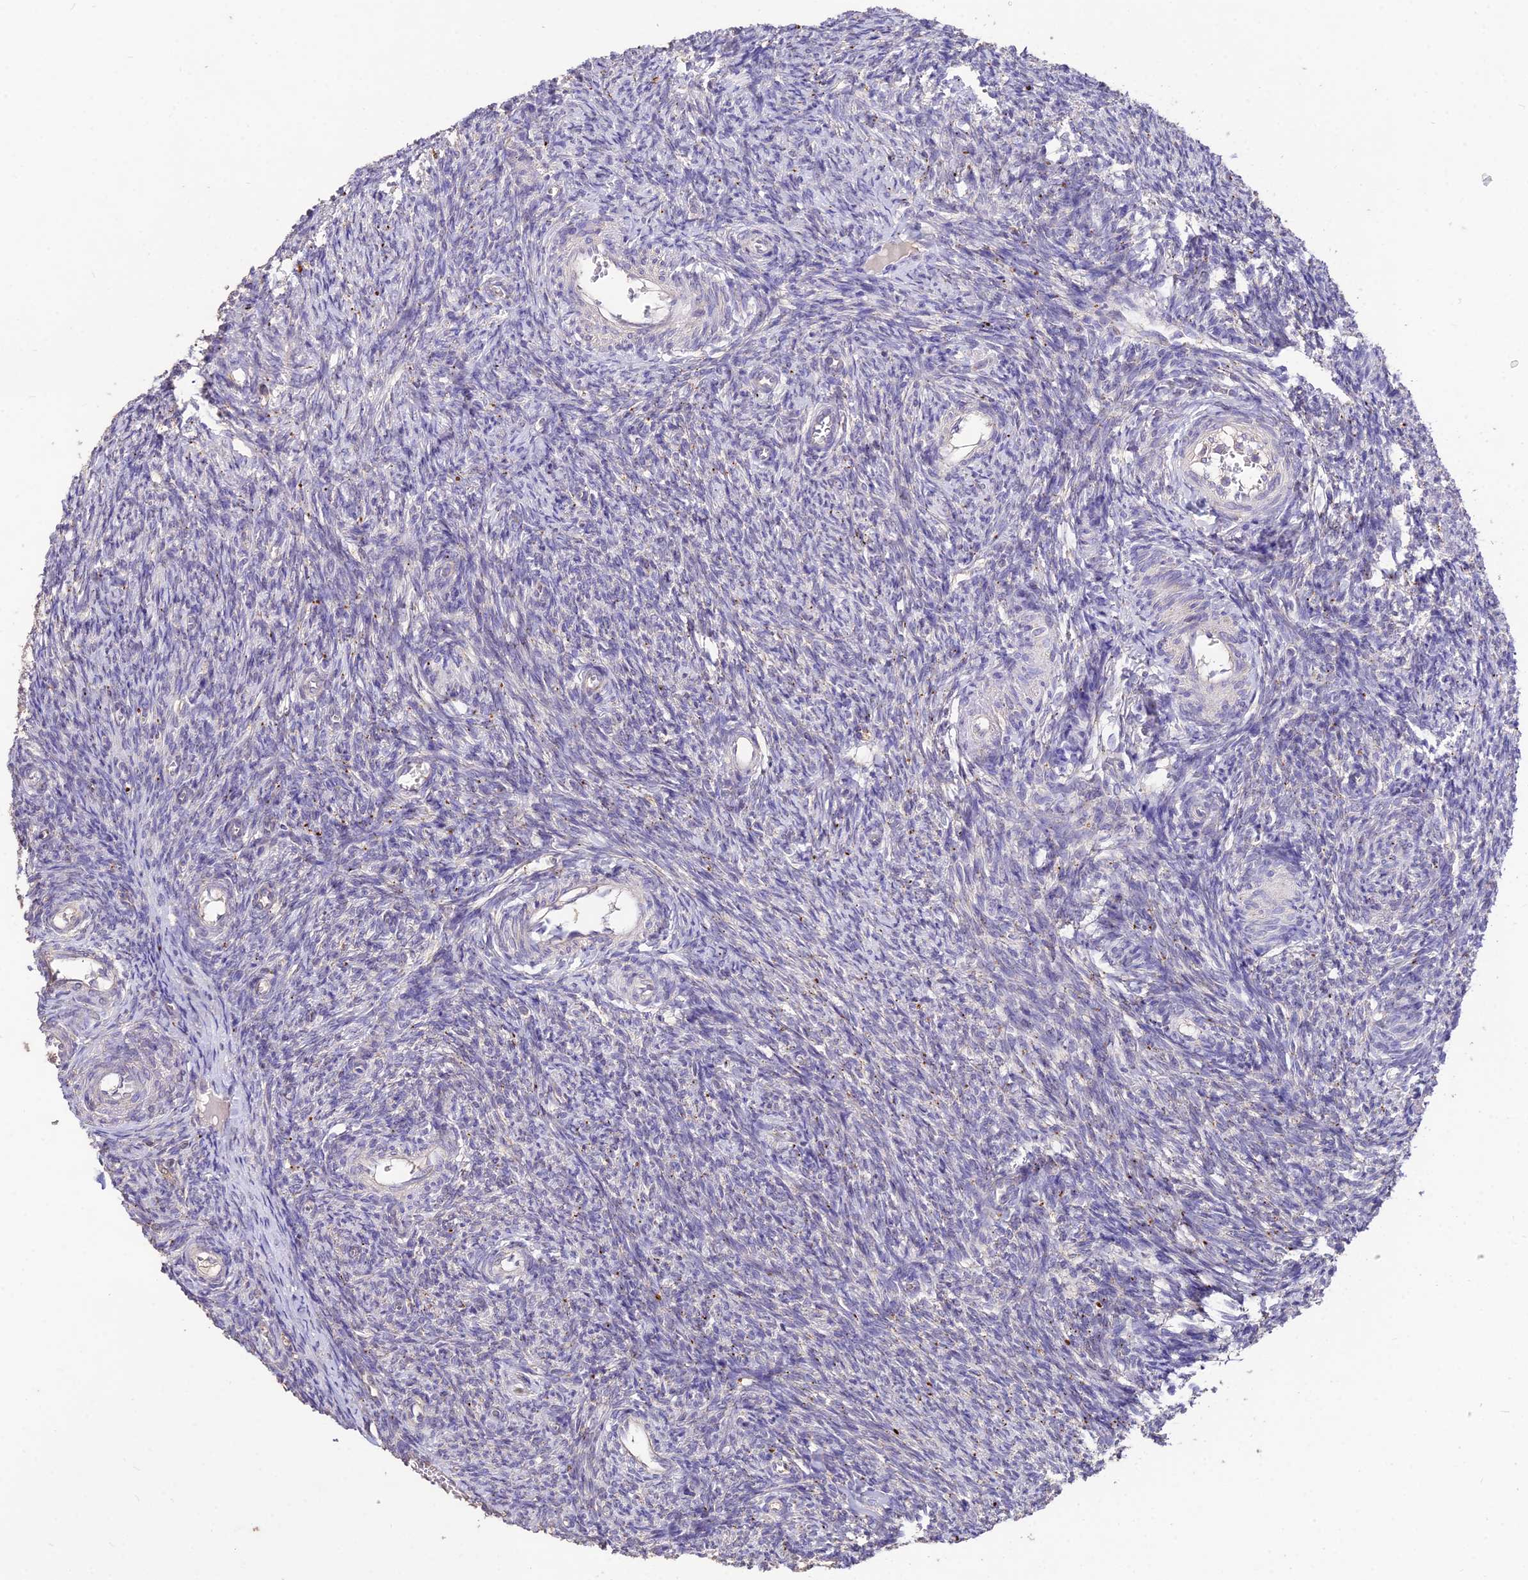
{"staining": {"intensity": "negative", "quantity": "none", "location": "none"}, "tissue": "ovary", "cell_type": "Ovarian stroma cells", "image_type": "normal", "snomed": [{"axis": "morphology", "description": "Normal tissue, NOS"}, {"axis": "topography", "description": "Ovary"}], "caption": "An IHC image of normal ovary is shown. There is no staining in ovarian stroma cells of ovary.", "gene": "SDHD", "patient": {"sex": "female", "age": 44}}